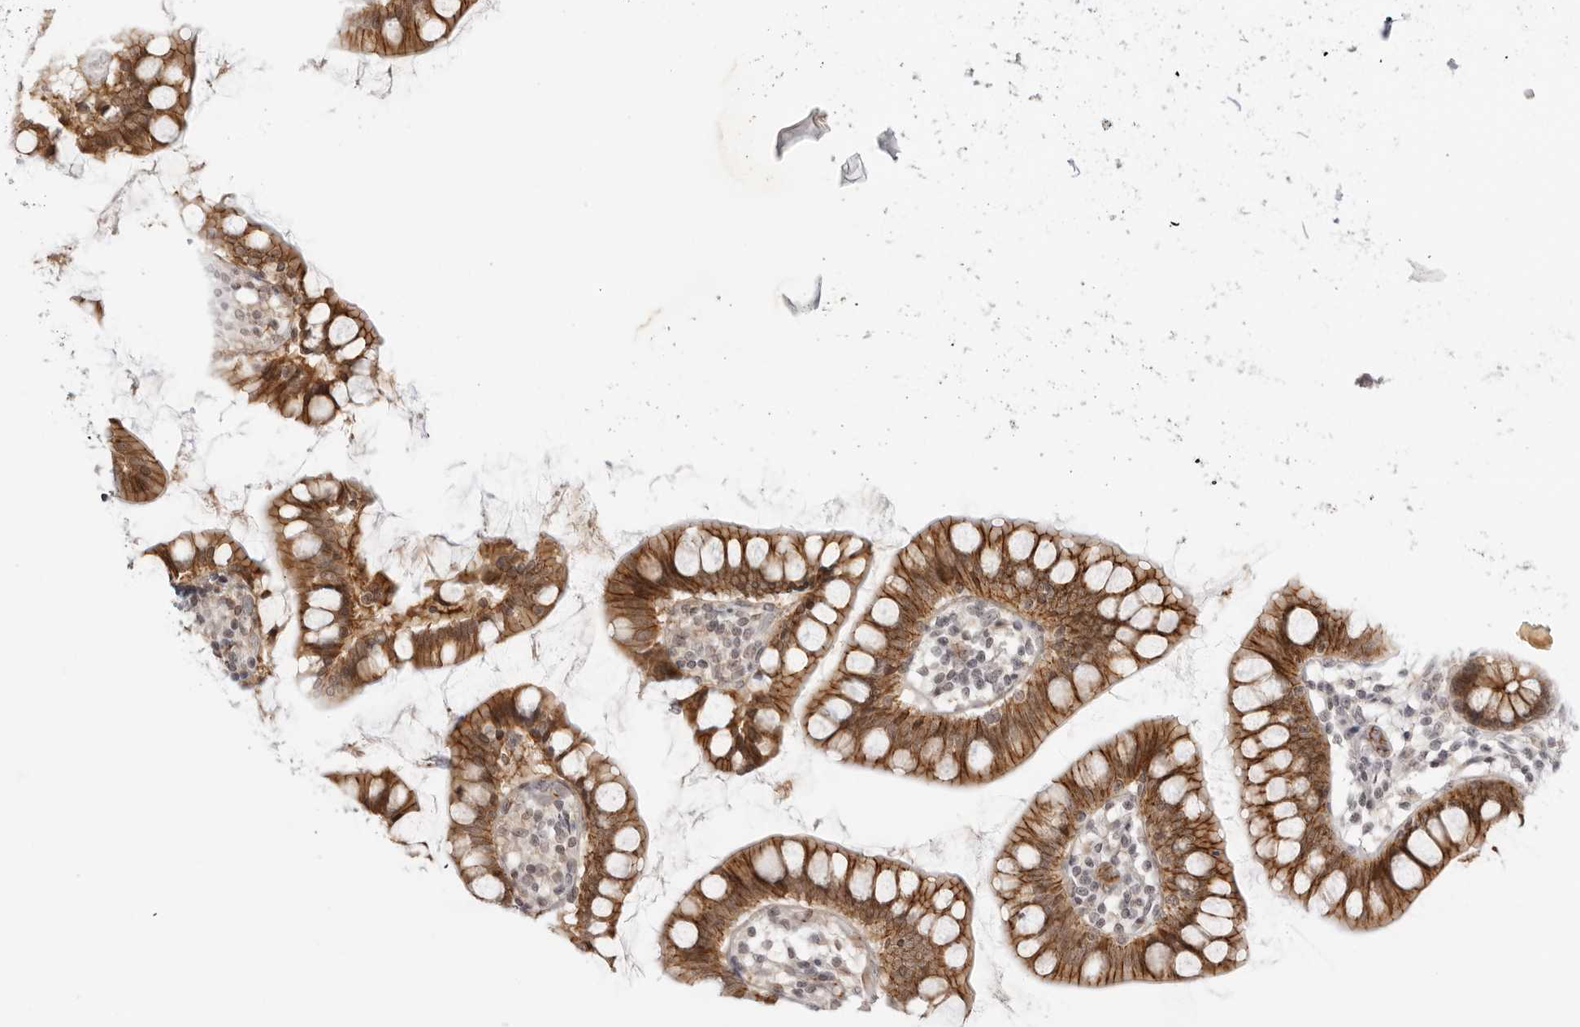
{"staining": {"intensity": "strong", "quantity": ">75%", "location": "cytoplasmic/membranous"}, "tissue": "small intestine", "cell_type": "Glandular cells", "image_type": "normal", "snomed": [{"axis": "morphology", "description": "Normal tissue, NOS"}, {"axis": "topography", "description": "Small intestine"}], "caption": "Small intestine stained with immunohistochemistry (IHC) exhibits strong cytoplasmic/membranous staining in approximately >75% of glandular cells.", "gene": "TRAPPC3", "patient": {"sex": "female", "age": 84}}